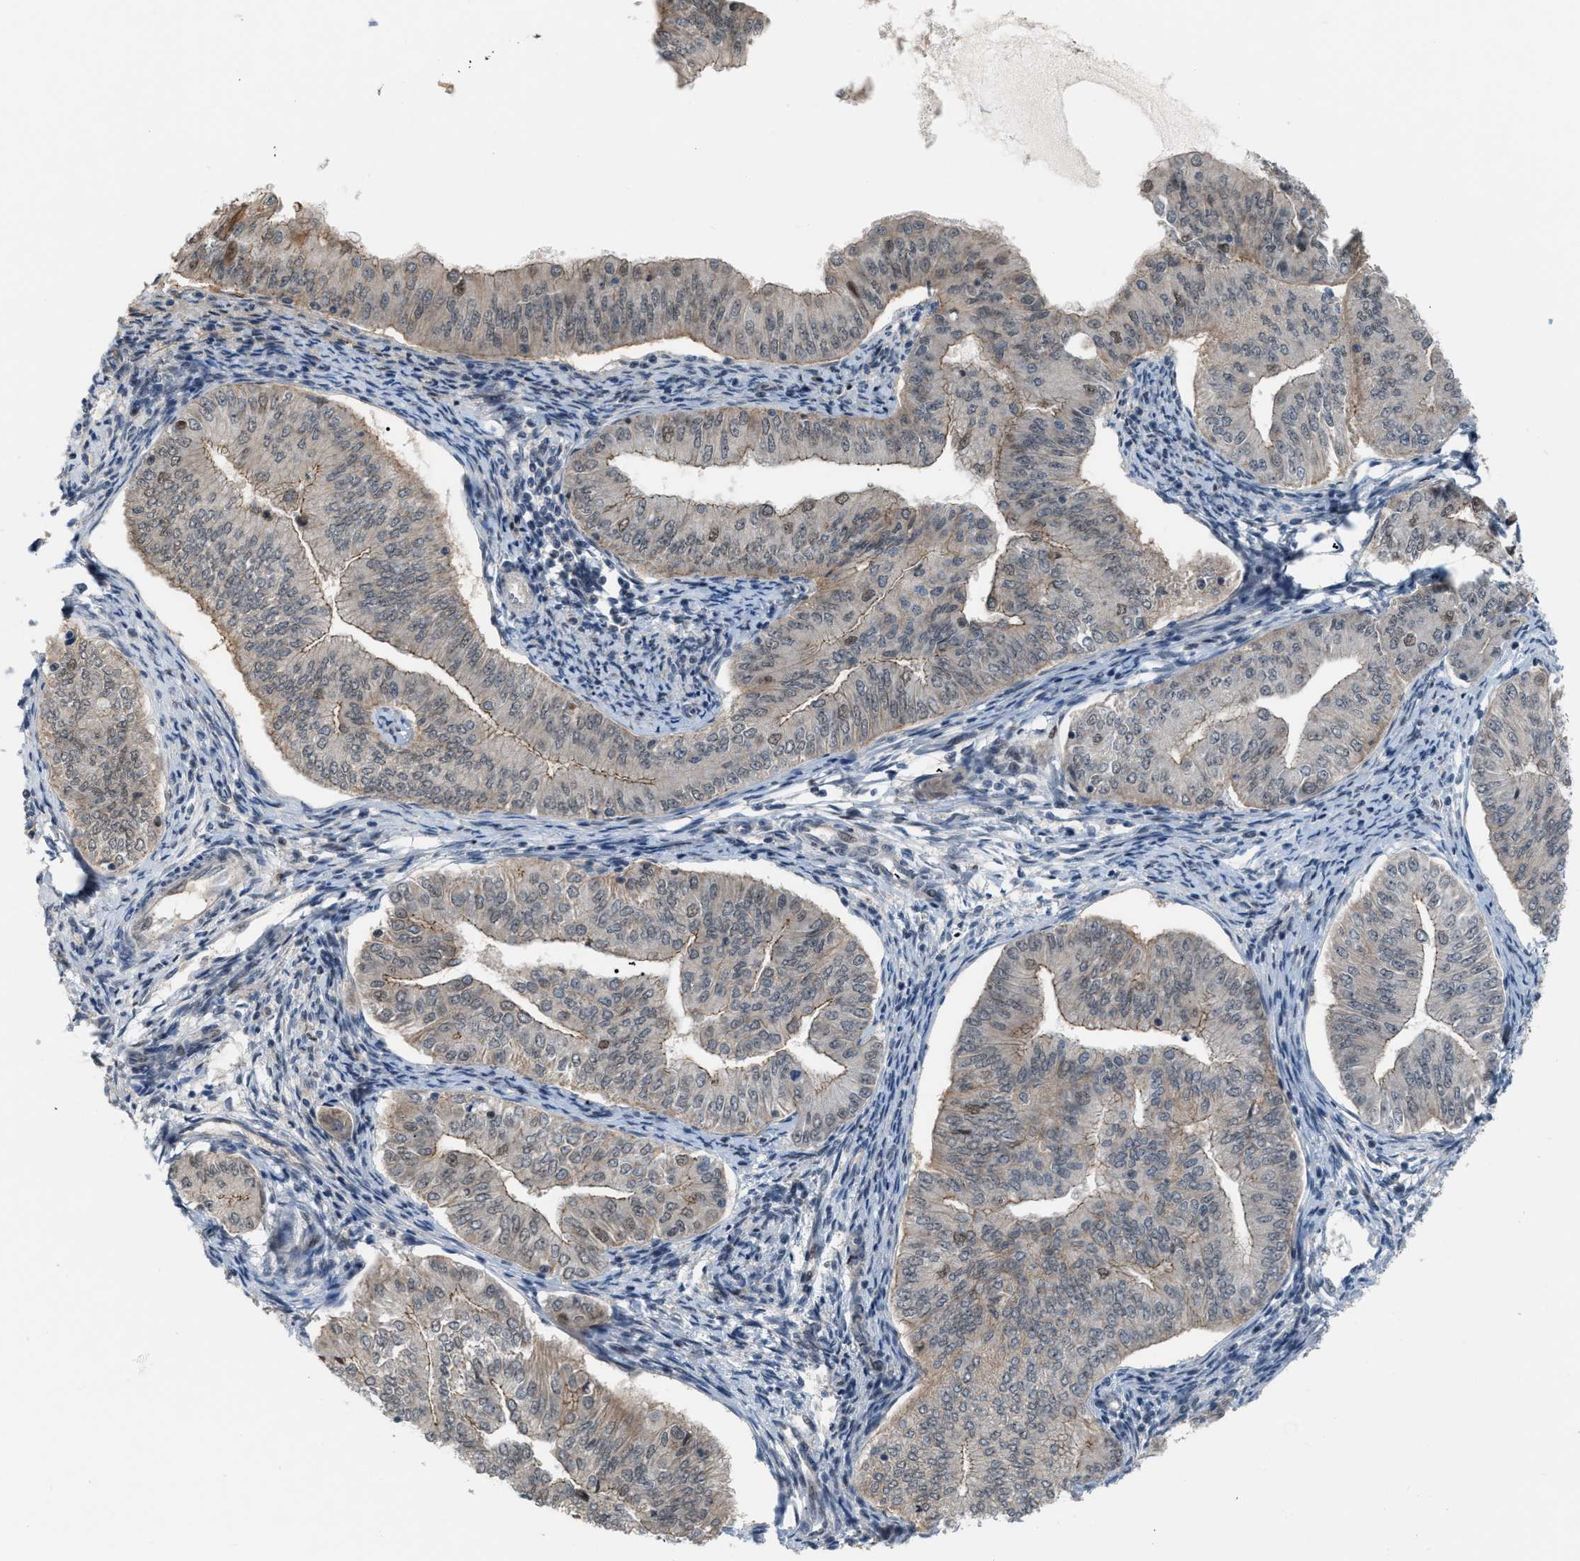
{"staining": {"intensity": "weak", "quantity": "<25%", "location": "nuclear"}, "tissue": "endometrial cancer", "cell_type": "Tumor cells", "image_type": "cancer", "snomed": [{"axis": "morphology", "description": "Normal tissue, NOS"}, {"axis": "morphology", "description": "Adenocarcinoma, NOS"}, {"axis": "topography", "description": "Endometrium"}], "caption": "There is no significant staining in tumor cells of endometrial adenocarcinoma.", "gene": "RFFL", "patient": {"sex": "female", "age": 53}}